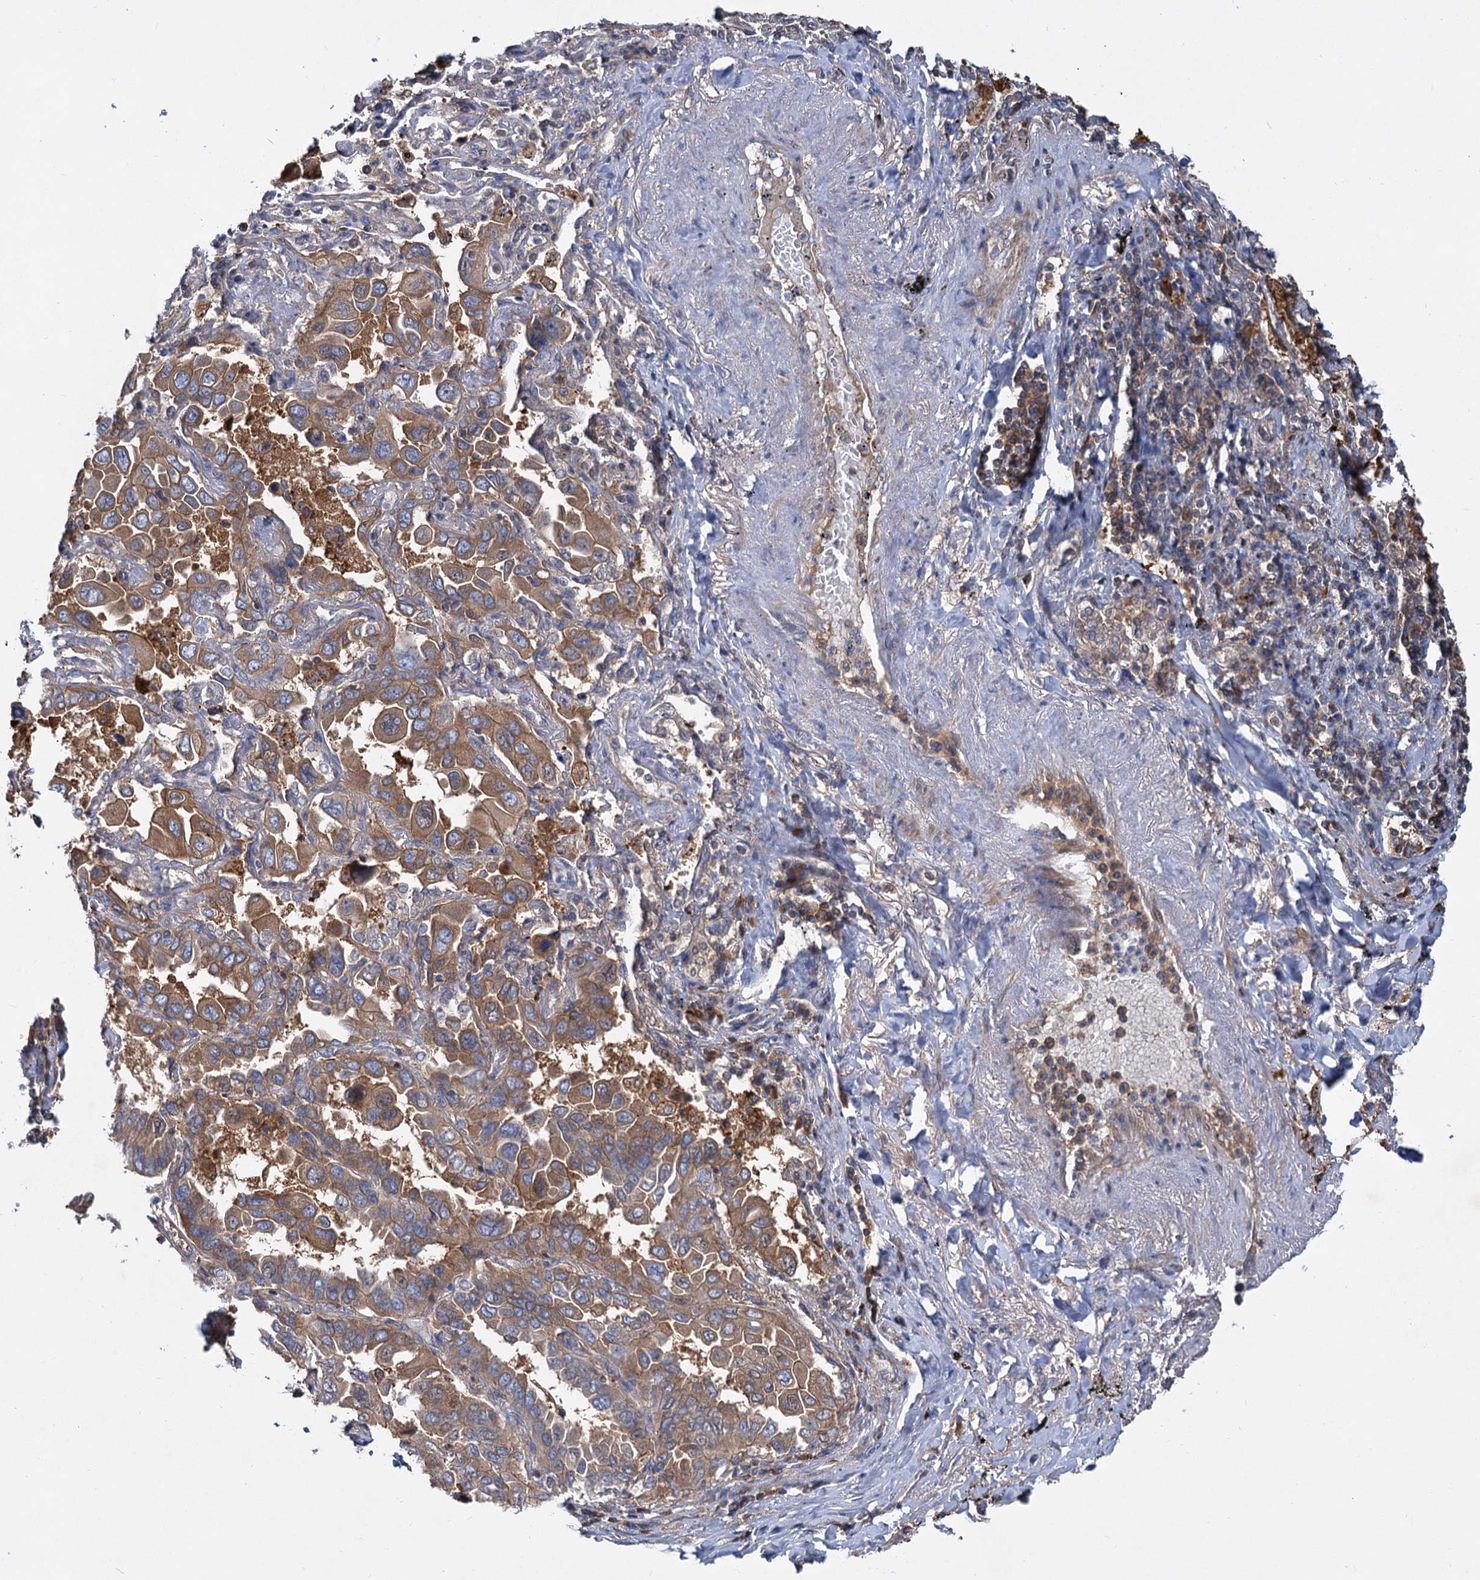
{"staining": {"intensity": "moderate", "quantity": ">75%", "location": "cytoplasmic/membranous"}, "tissue": "lung cancer", "cell_type": "Tumor cells", "image_type": "cancer", "snomed": [{"axis": "morphology", "description": "Adenocarcinoma, NOS"}, {"axis": "topography", "description": "Lung"}], "caption": "Approximately >75% of tumor cells in human lung cancer display moderate cytoplasmic/membranous protein staining as visualized by brown immunohistochemical staining.", "gene": "ALKBH7", "patient": {"sex": "male", "age": 64}}